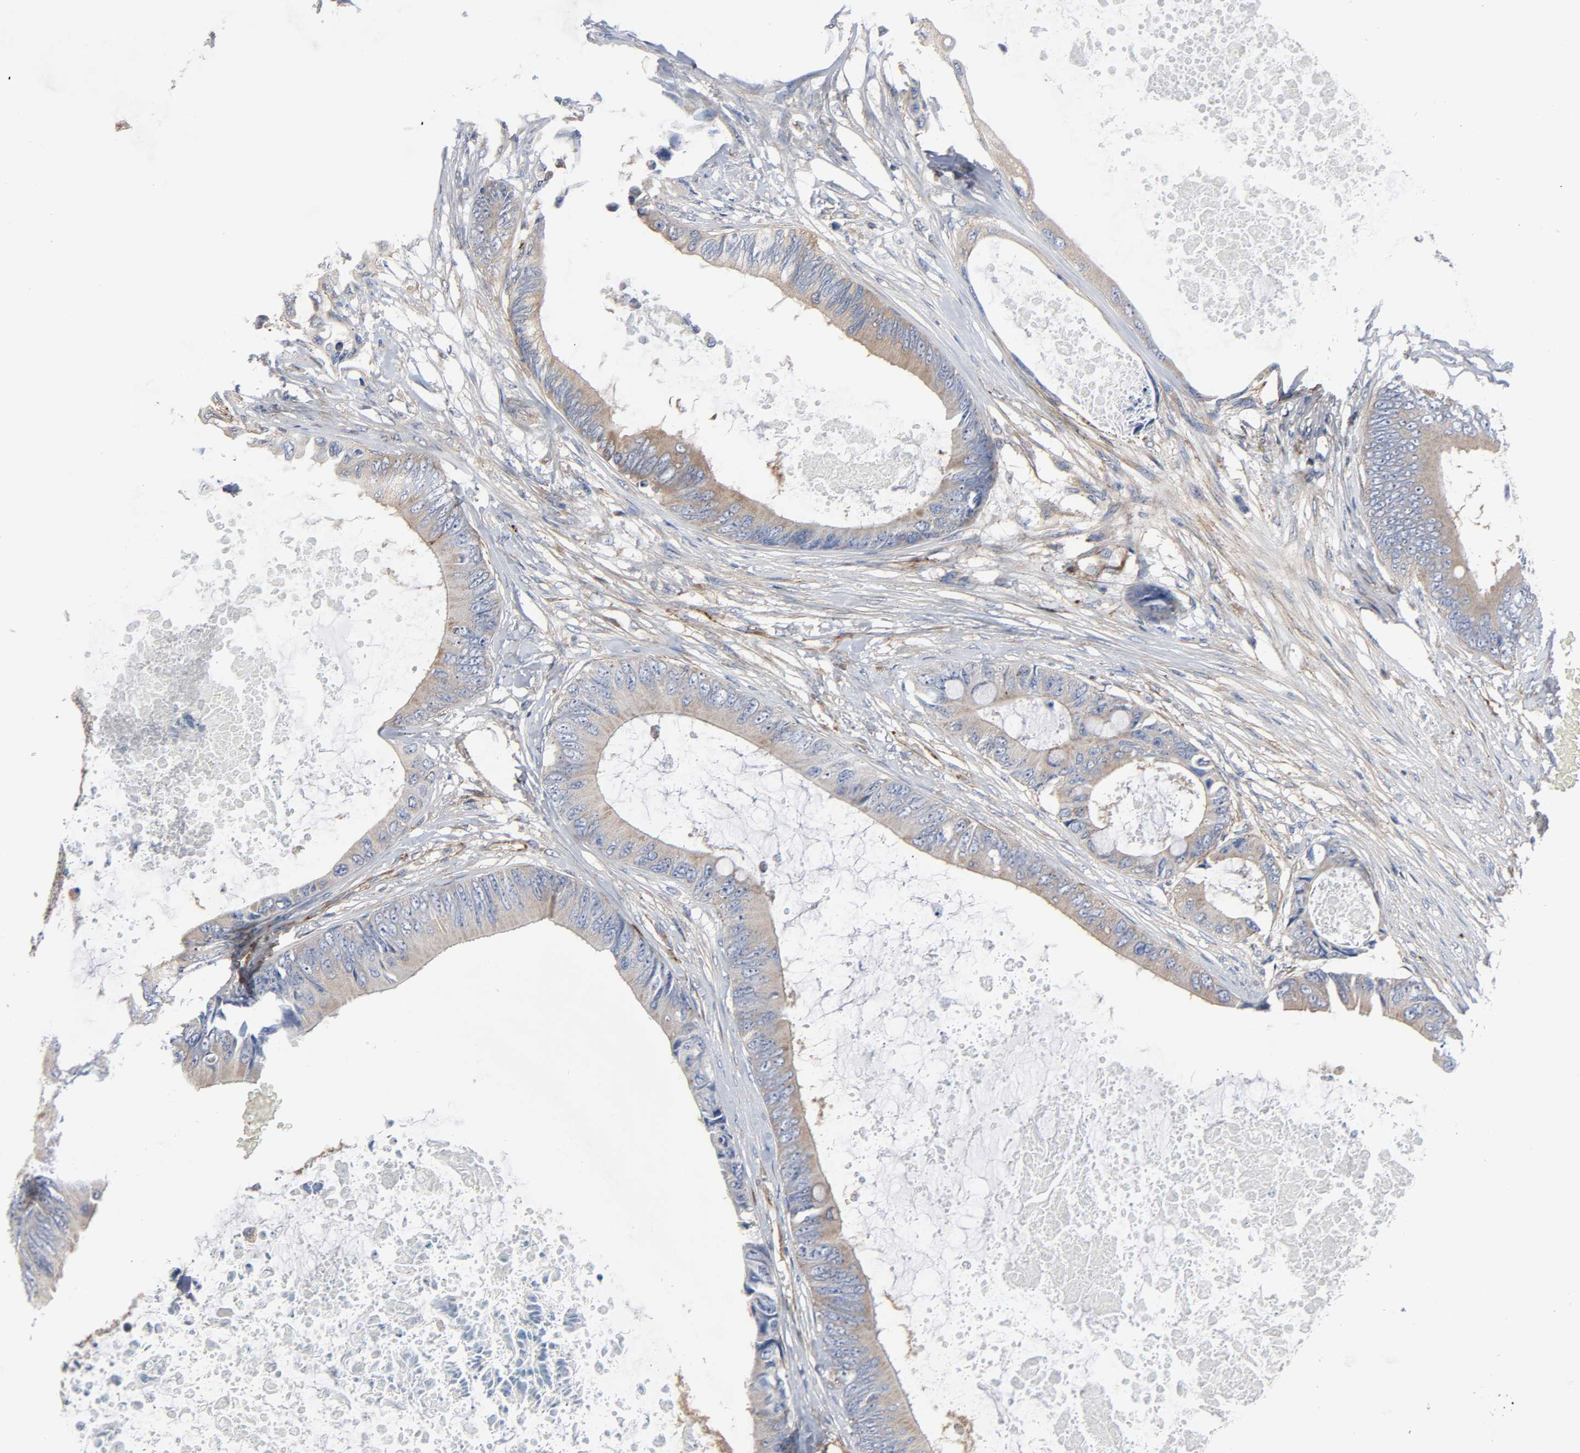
{"staining": {"intensity": "weak", "quantity": "25%-75%", "location": "cytoplasmic/membranous"}, "tissue": "colorectal cancer", "cell_type": "Tumor cells", "image_type": "cancer", "snomed": [{"axis": "morphology", "description": "Normal tissue, NOS"}, {"axis": "morphology", "description": "Adenocarcinoma, NOS"}, {"axis": "topography", "description": "Rectum"}, {"axis": "topography", "description": "Peripheral nerve tissue"}], "caption": "A high-resolution image shows immunohistochemistry staining of adenocarcinoma (colorectal), which demonstrates weak cytoplasmic/membranous positivity in approximately 25%-75% of tumor cells. (Stains: DAB (3,3'-diaminobenzidine) in brown, nuclei in blue, Microscopy: brightfield microscopy at high magnification).", "gene": "ARHGAP1", "patient": {"sex": "female", "age": 77}}